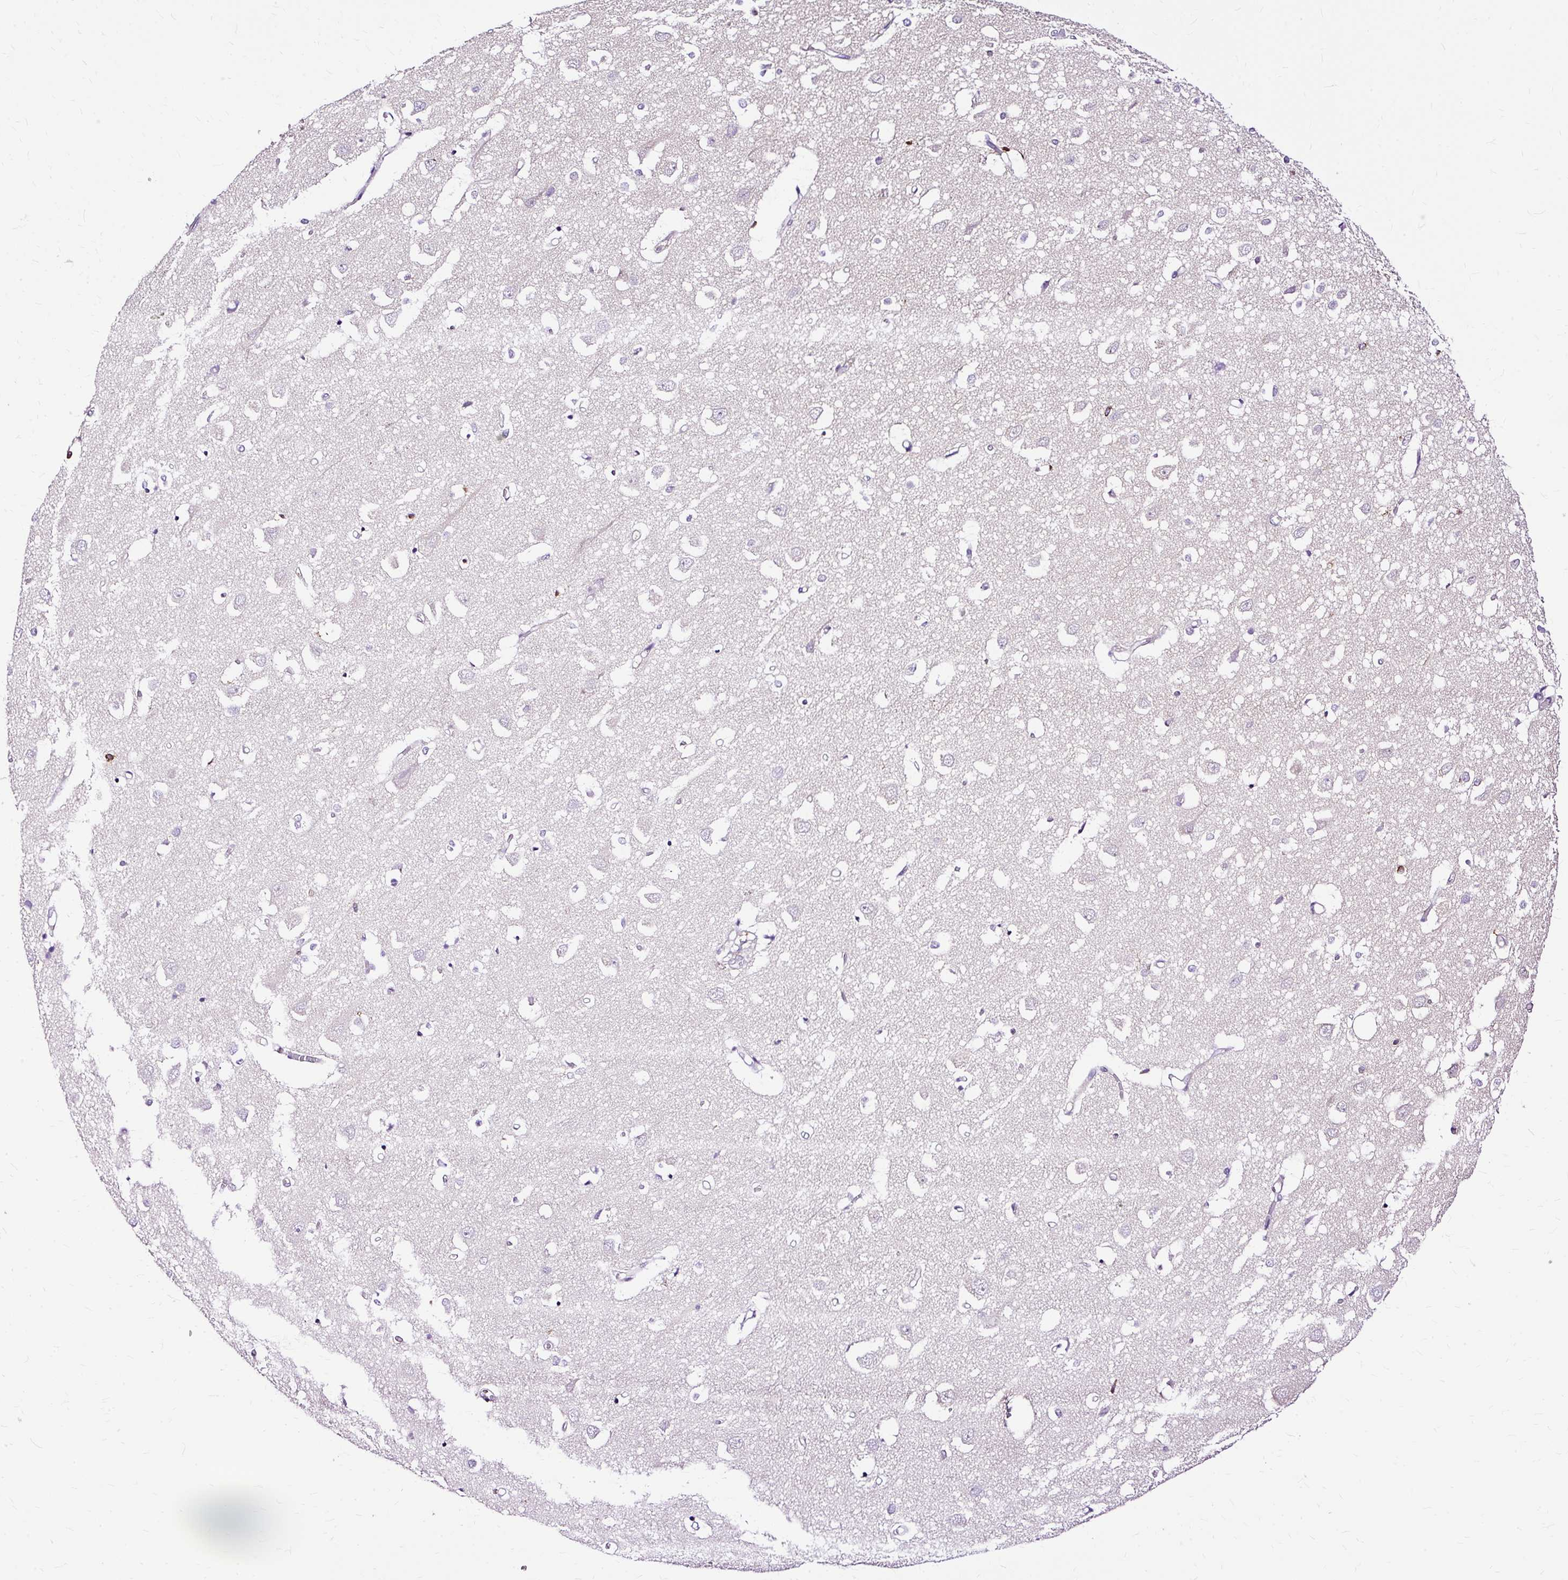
{"staining": {"intensity": "negative", "quantity": "none", "location": "none"}, "tissue": "cerebral cortex", "cell_type": "Endothelial cells", "image_type": "normal", "snomed": [{"axis": "morphology", "description": "Normal tissue, NOS"}, {"axis": "topography", "description": "Cerebral cortex"}], "caption": "Immunohistochemistry (IHC) micrograph of benign human cerebral cortex stained for a protein (brown), which reveals no positivity in endothelial cells. The staining was performed using DAB (3,3'-diaminobenzidine) to visualize the protein expression in brown, while the nuclei were stained in blue with hematoxylin (Magnification: 20x).", "gene": "TWF2", "patient": {"sex": "male", "age": 70}}